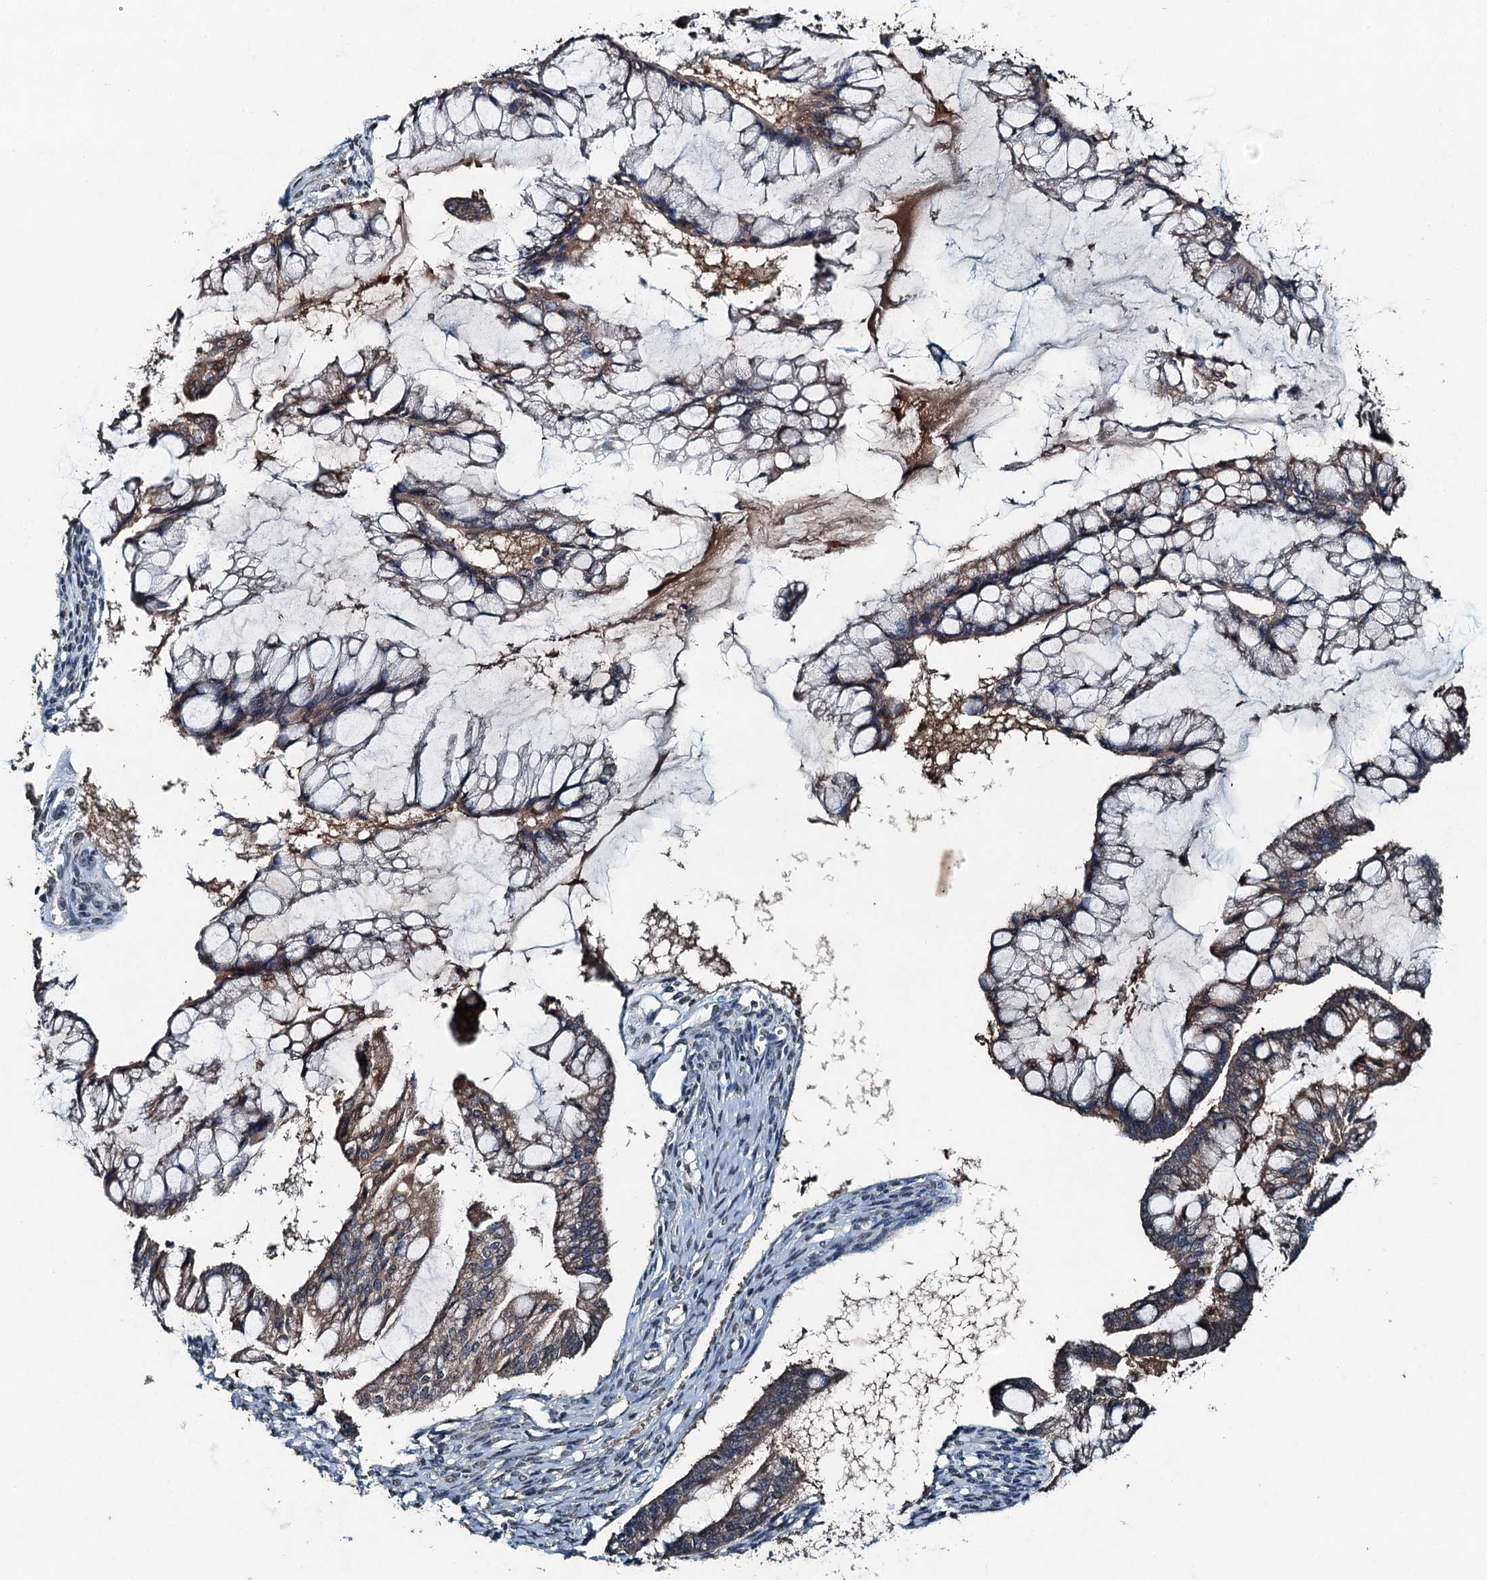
{"staining": {"intensity": "weak", "quantity": "25%-75%", "location": "cytoplasmic/membranous"}, "tissue": "ovarian cancer", "cell_type": "Tumor cells", "image_type": "cancer", "snomed": [{"axis": "morphology", "description": "Cystadenocarcinoma, mucinous, NOS"}, {"axis": "topography", "description": "Ovary"}], "caption": "A low amount of weak cytoplasmic/membranous positivity is seen in about 25%-75% of tumor cells in ovarian cancer tissue. The staining is performed using DAB brown chromogen to label protein expression. The nuclei are counter-stained blue using hematoxylin.", "gene": "TCTN1", "patient": {"sex": "female", "age": 73}}